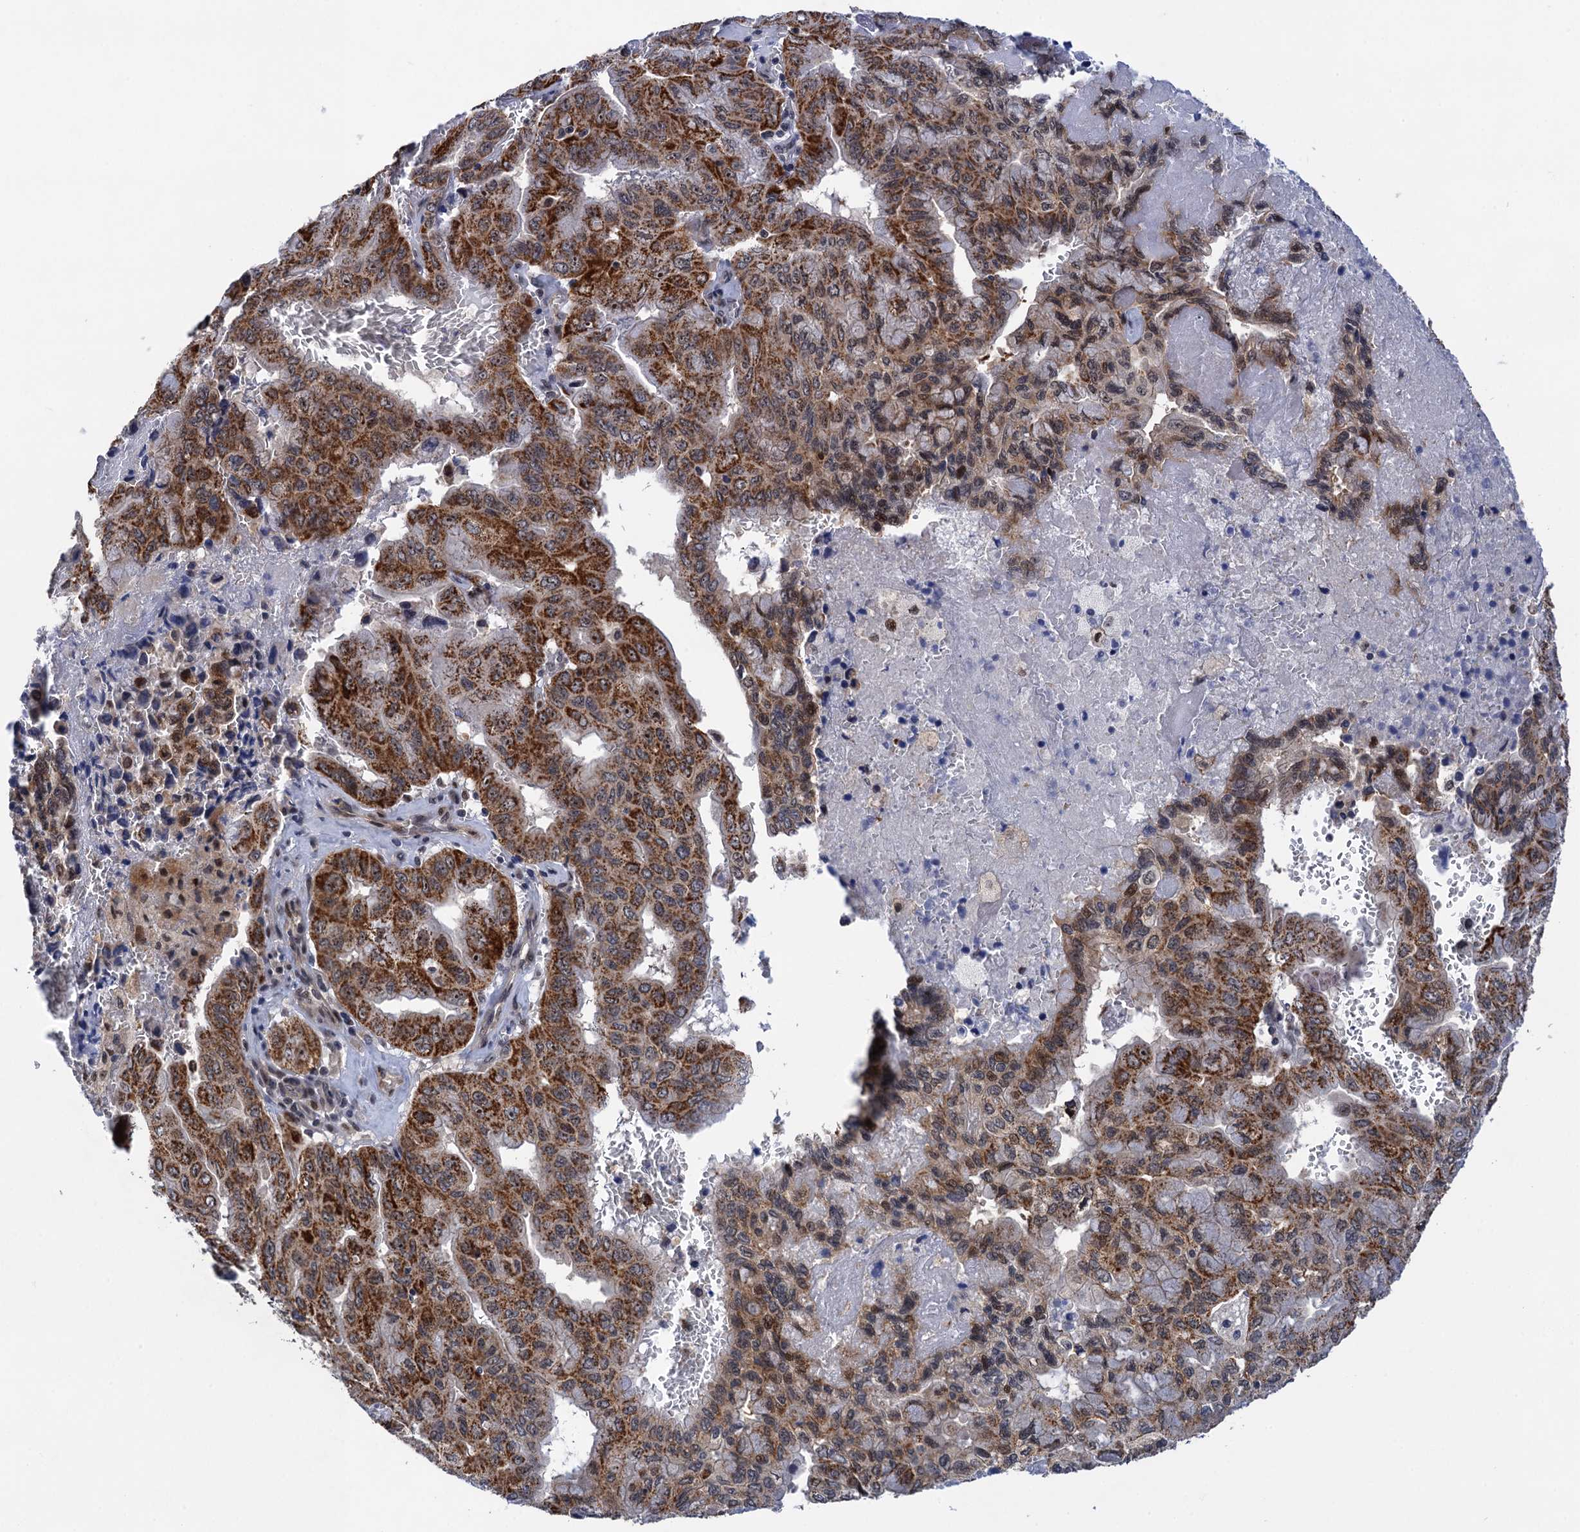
{"staining": {"intensity": "moderate", "quantity": ">75%", "location": "cytoplasmic/membranous,nuclear"}, "tissue": "pancreatic cancer", "cell_type": "Tumor cells", "image_type": "cancer", "snomed": [{"axis": "morphology", "description": "Adenocarcinoma, NOS"}, {"axis": "topography", "description": "Pancreas"}], "caption": "Pancreatic cancer stained with IHC demonstrates moderate cytoplasmic/membranous and nuclear expression in approximately >75% of tumor cells.", "gene": "ZAR1L", "patient": {"sex": "male", "age": 51}}